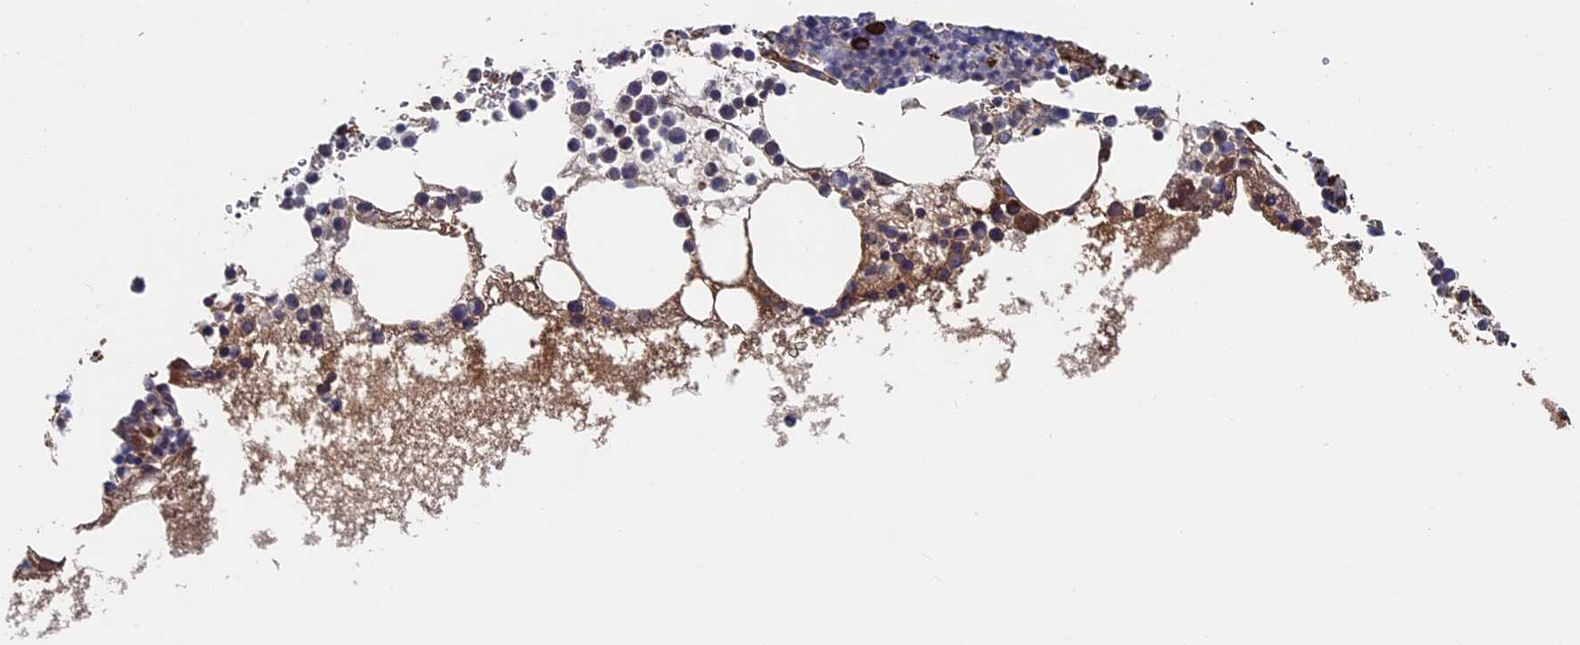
{"staining": {"intensity": "strong", "quantity": "<25%", "location": "cytoplasmic/membranous"}, "tissue": "bone marrow", "cell_type": "Hematopoietic cells", "image_type": "normal", "snomed": [{"axis": "morphology", "description": "Normal tissue, NOS"}, {"axis": "topography", "description": "Bone marrow"}], "caption": "This histopathology image shows normal bone marrow stained with immunohistochemistry (IHC) to label a protein in brown. The cytoplasmic/membranous of hematopoietic cells show strong positivity for the protein. Nuclei are counter-stained blue.", "gene": "RPUSD1", "patient": {"sex": "female", "age": 78}}